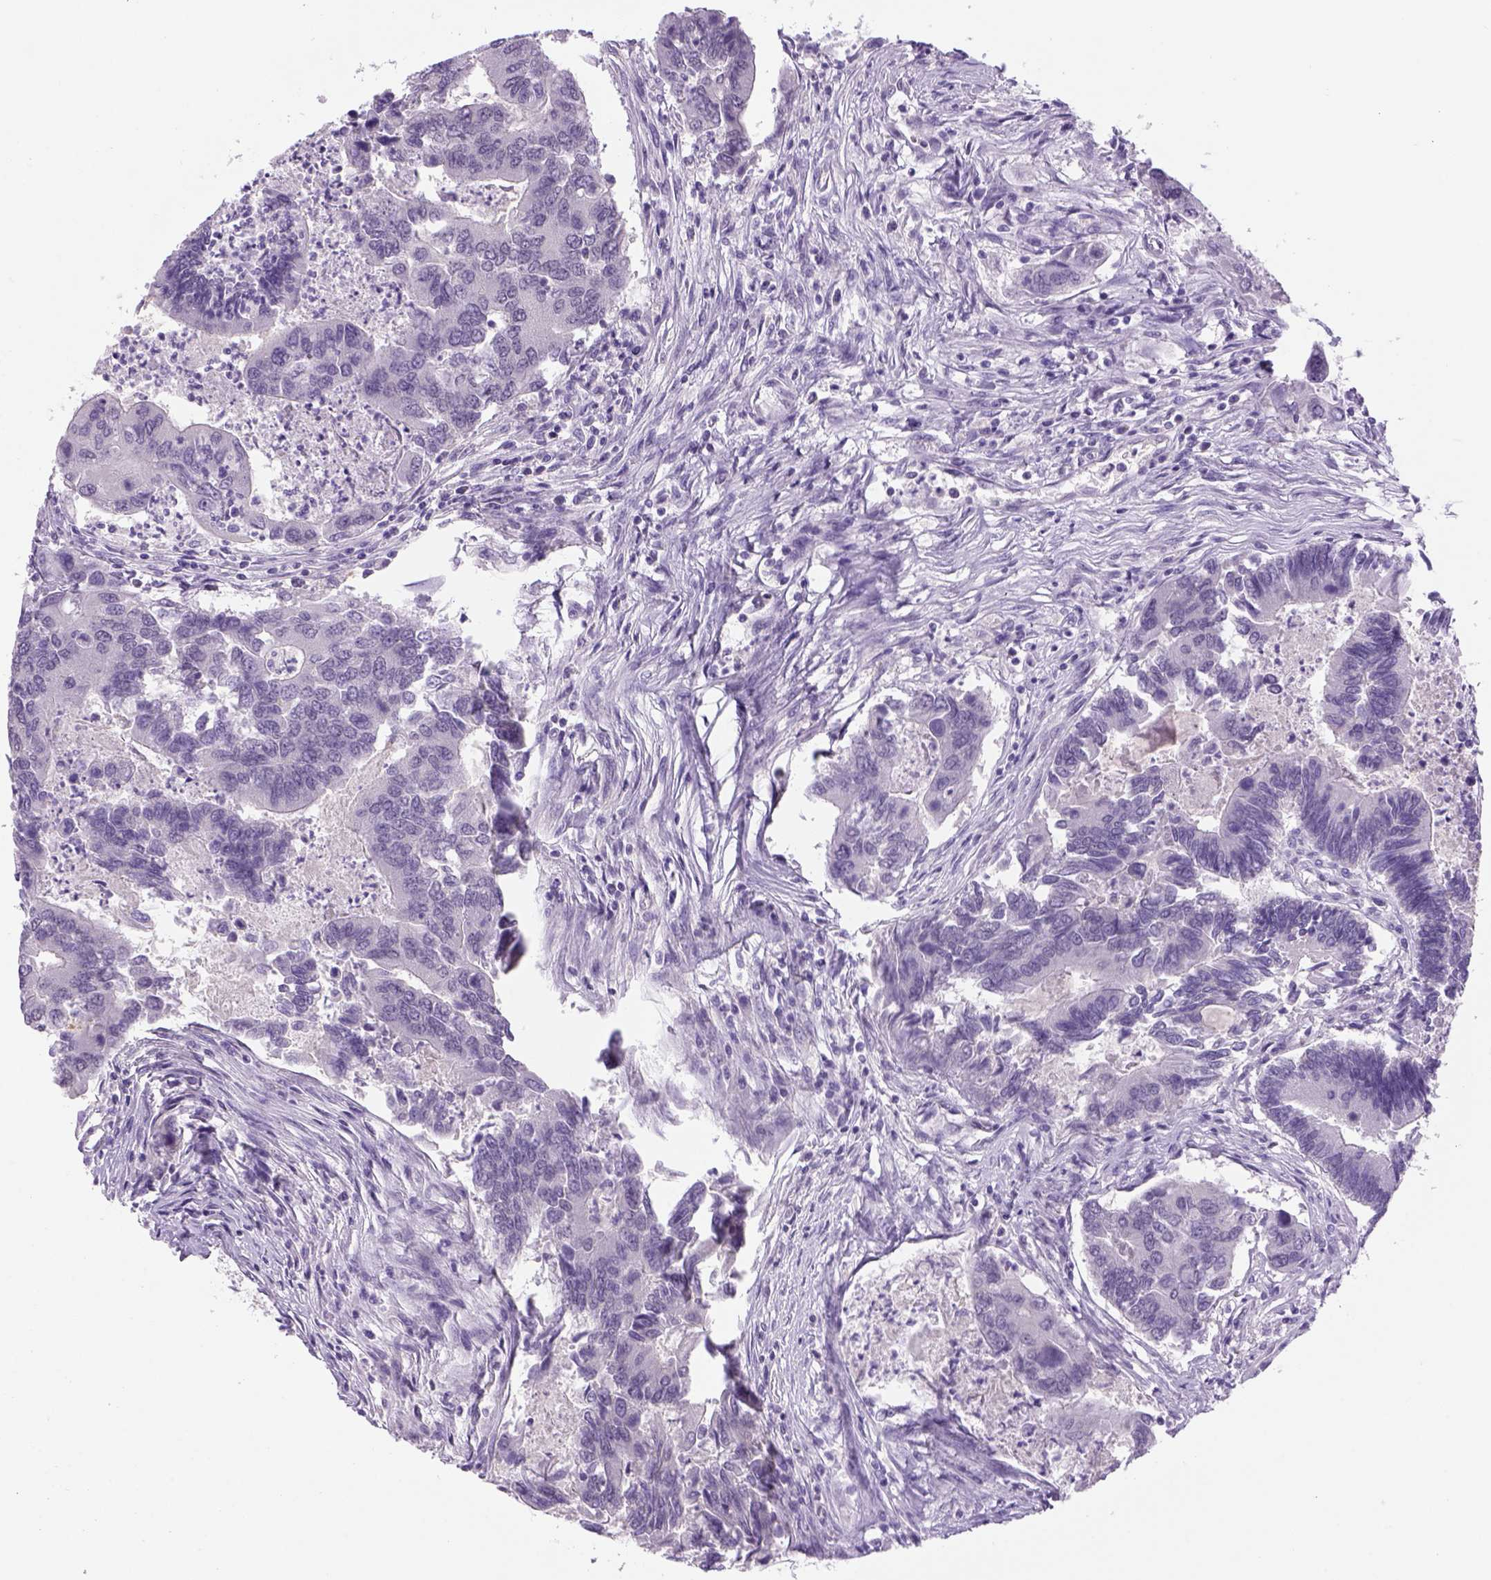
{"staining": {"intensity": "negative", "quantity": "none", "location": "none"}, "tissue": "colorectal cancer", "cell_type": "Tumor cells", "image_type": "cancer", "snomed": [{"axis": "morphology", "description": "Adenocarcinoma, NOS"}, {"axis": "topography", "description": "Colon"}], "caption": "Human colorectal cancer stained for a protein using immunohistochemistry demonstrates no expression in tumor cells.", "gene": "DBH", "patient": {"sex": "female", "age": 67}}